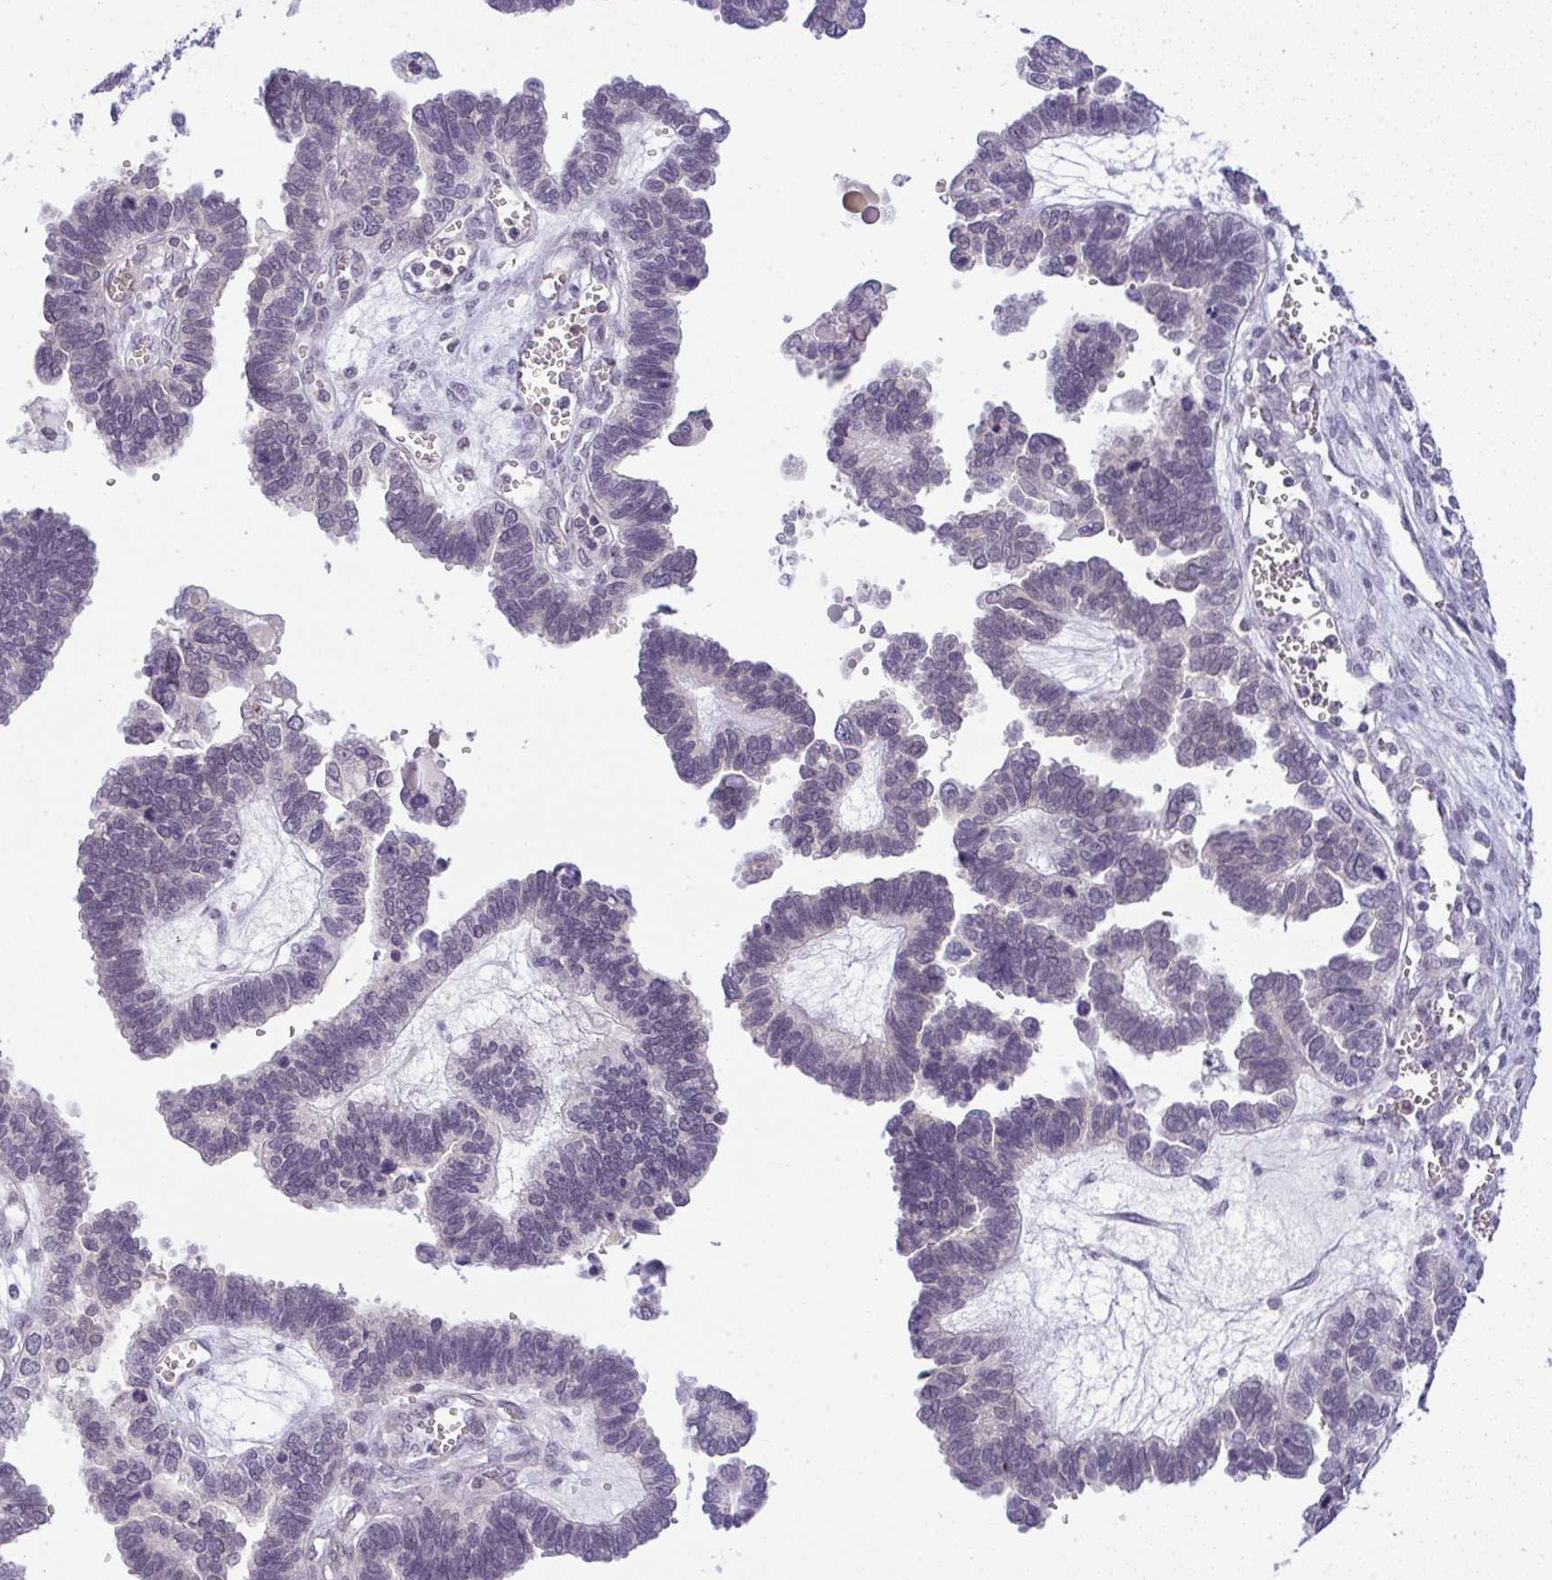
{"staining": {"intensity": "negative", "quantity": "none", "location": "none"}, "tissue": "ovarian cancer", "cell_type": "Tumor cells", "image_type": "cancer", "snomed": [{"axis": "morphology", "description": "Cystadenocarcinoma, serous, NOS"}, {"axis": "topography", "description": "Ovary"}], "caption": "Tumor cells are negative for protein expression in human ovarian cancer.", "gene": "DZIP1", "patient": {"sex": "female", "age": 51}}